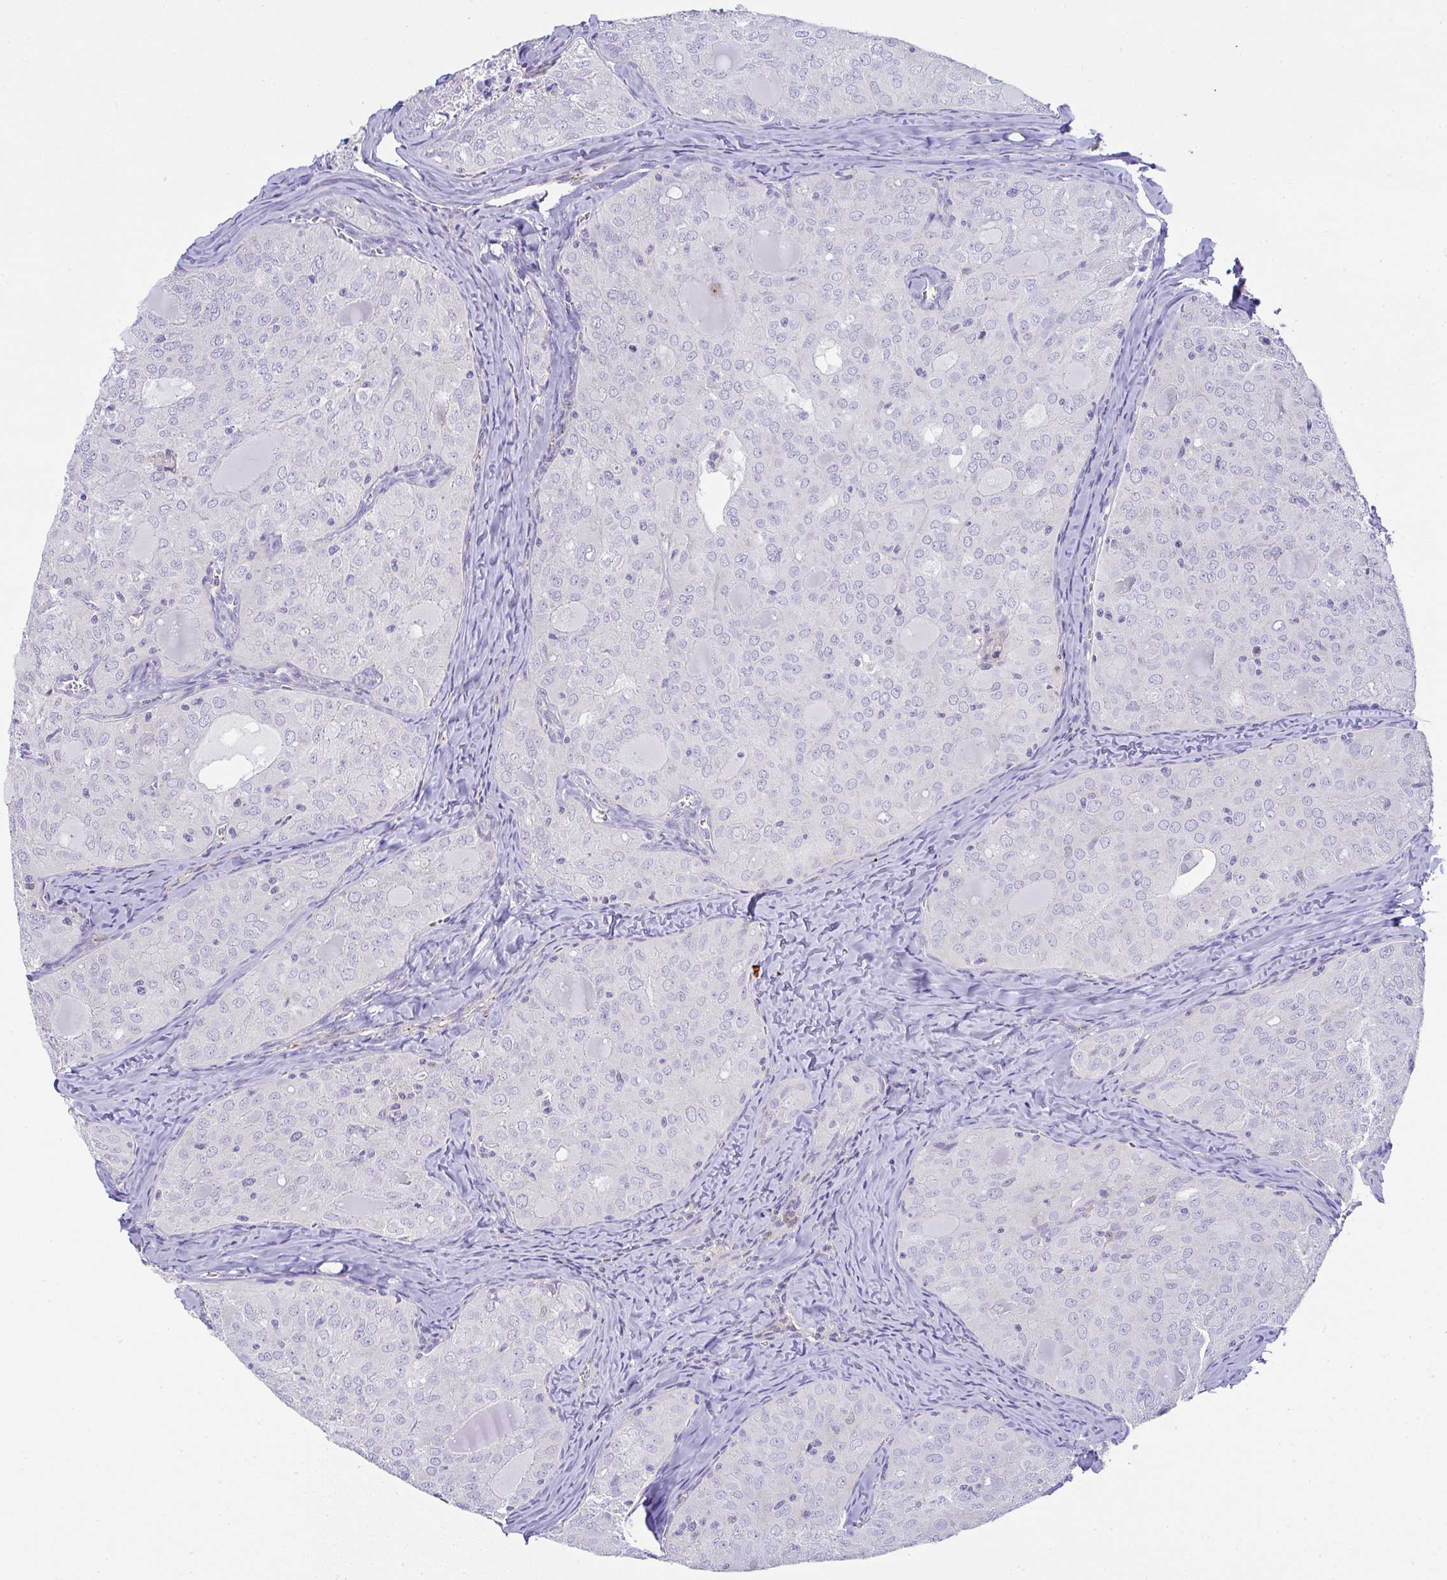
{"staining": {"intensity": "negative", "quantity": "none", "location": "none"}, "tissue": "thyroid cancer", "cell_type": "Tumor cells", "image_type": "cancer", "snomed": [{"axis": "morphology", "description": "Follicular adenoma carcinoma, NOS"}, {"axis": "topography", "description": "Thyroid gland"}], "caption": "Immunohistochemistry (IHC) image of thyroid follicular adenoma carcinoma stained for a protein (brown), which displays no staining in tumor cells. (DAB immunohistochemistry (IHC) visualized using brightfield microscopy, high magnification).", "gene": "TNFAIP8", "patient": {"sex": "male", "age": 75}}